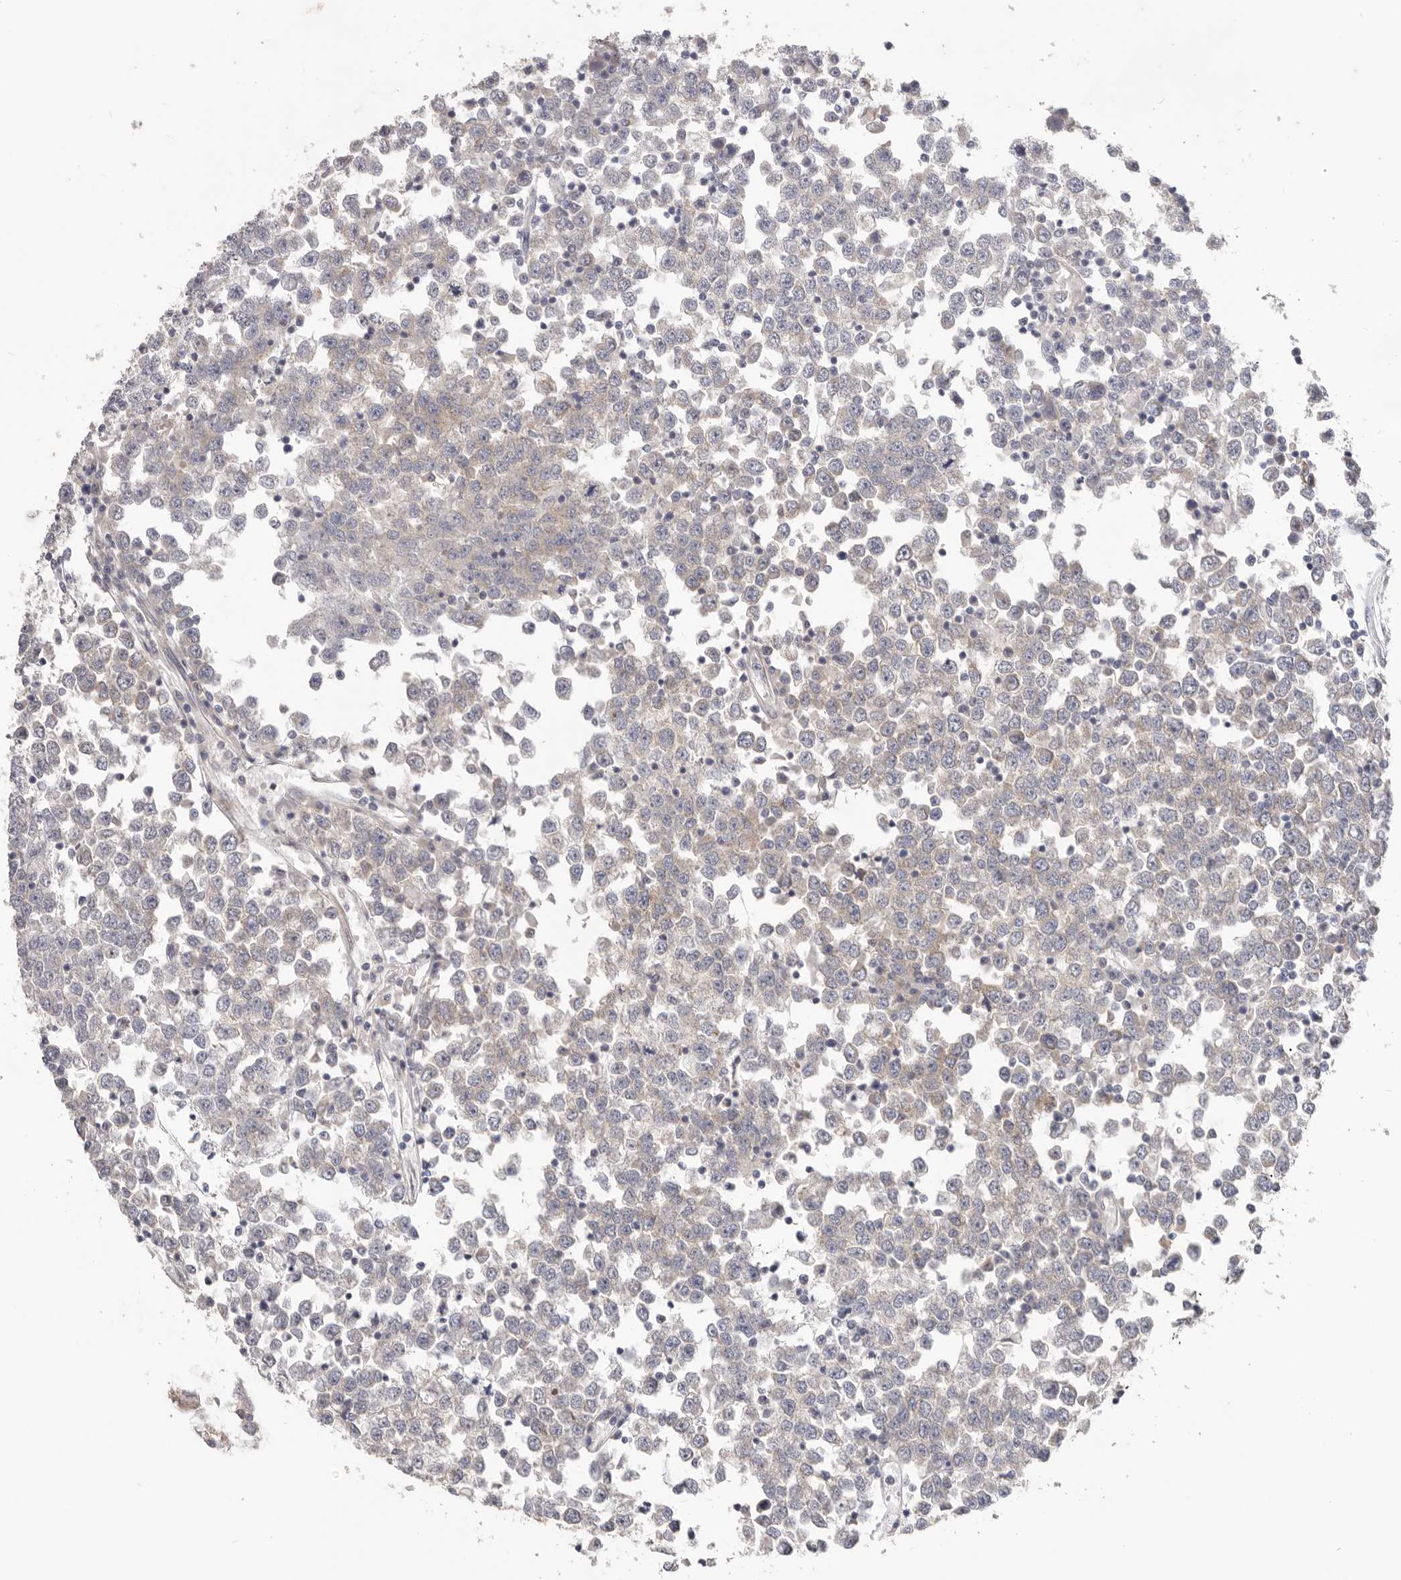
{"staining": {"intensity": "weak", "quantity": "<25%", "location": "cytoplasmic/membranous"}, "tissue": "testis cancer", "cell_type": "Tumor cells", "image_type": "cancer", "snomed": [{"axis": "morphology", "description": "Seminoma, NOS"}, {"axis": "topography", "description": "Testis"}], "caption": "A photomicrograph of testis cancer (seminoma) stained for a protein exhibits no brown staining in tumor cells.", "gene": "WDR77", "patient": {"sex": "male", "age": 65}}